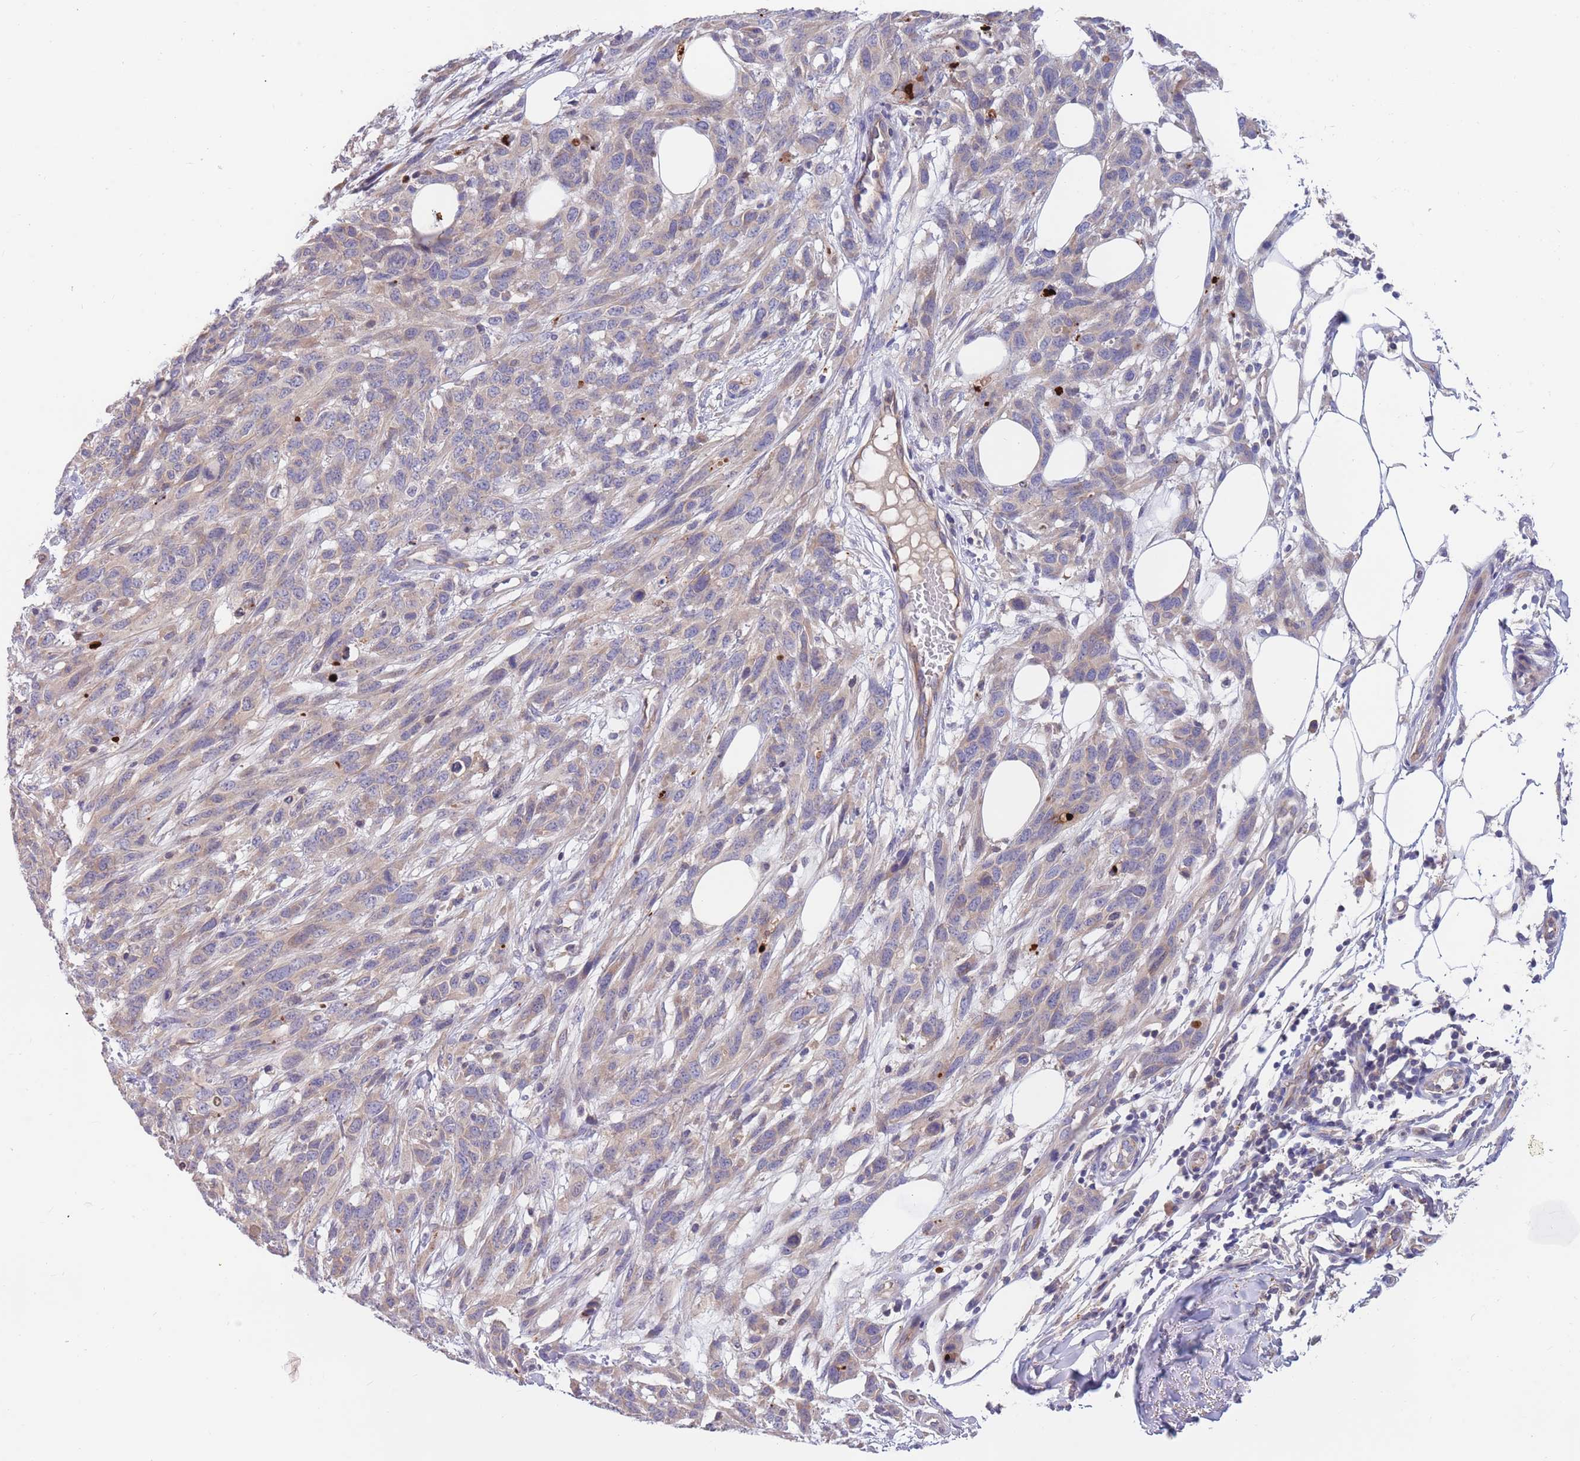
{"staining": {"intensity": "weak", "quantity": "<25%", "location": "cytoplasmic/membranous"}, "tissue": "melanoma", "cell_type": "Tumor cells", "image_type": "cancer", "snomed": [{"axis": "morphology", "description": "Normal morphology"}, {"axis": "morphology", "description": "Malignant melanoma, NOS"}, {"axis": "topography", "description": "Skin"}], "caption": "Malignant melanoma was stained to show a protein in brown. There is no significant staining in tumor cells. Brightfield microscopy of immunohistochemistry (IHC) stained with DAB (3,3'-diaminobenzidine) (brown) and hematoxylin (blue), captured at high magnification.", "gene": "BORCS5", "patient": {"sex": "female", "age": 72}}